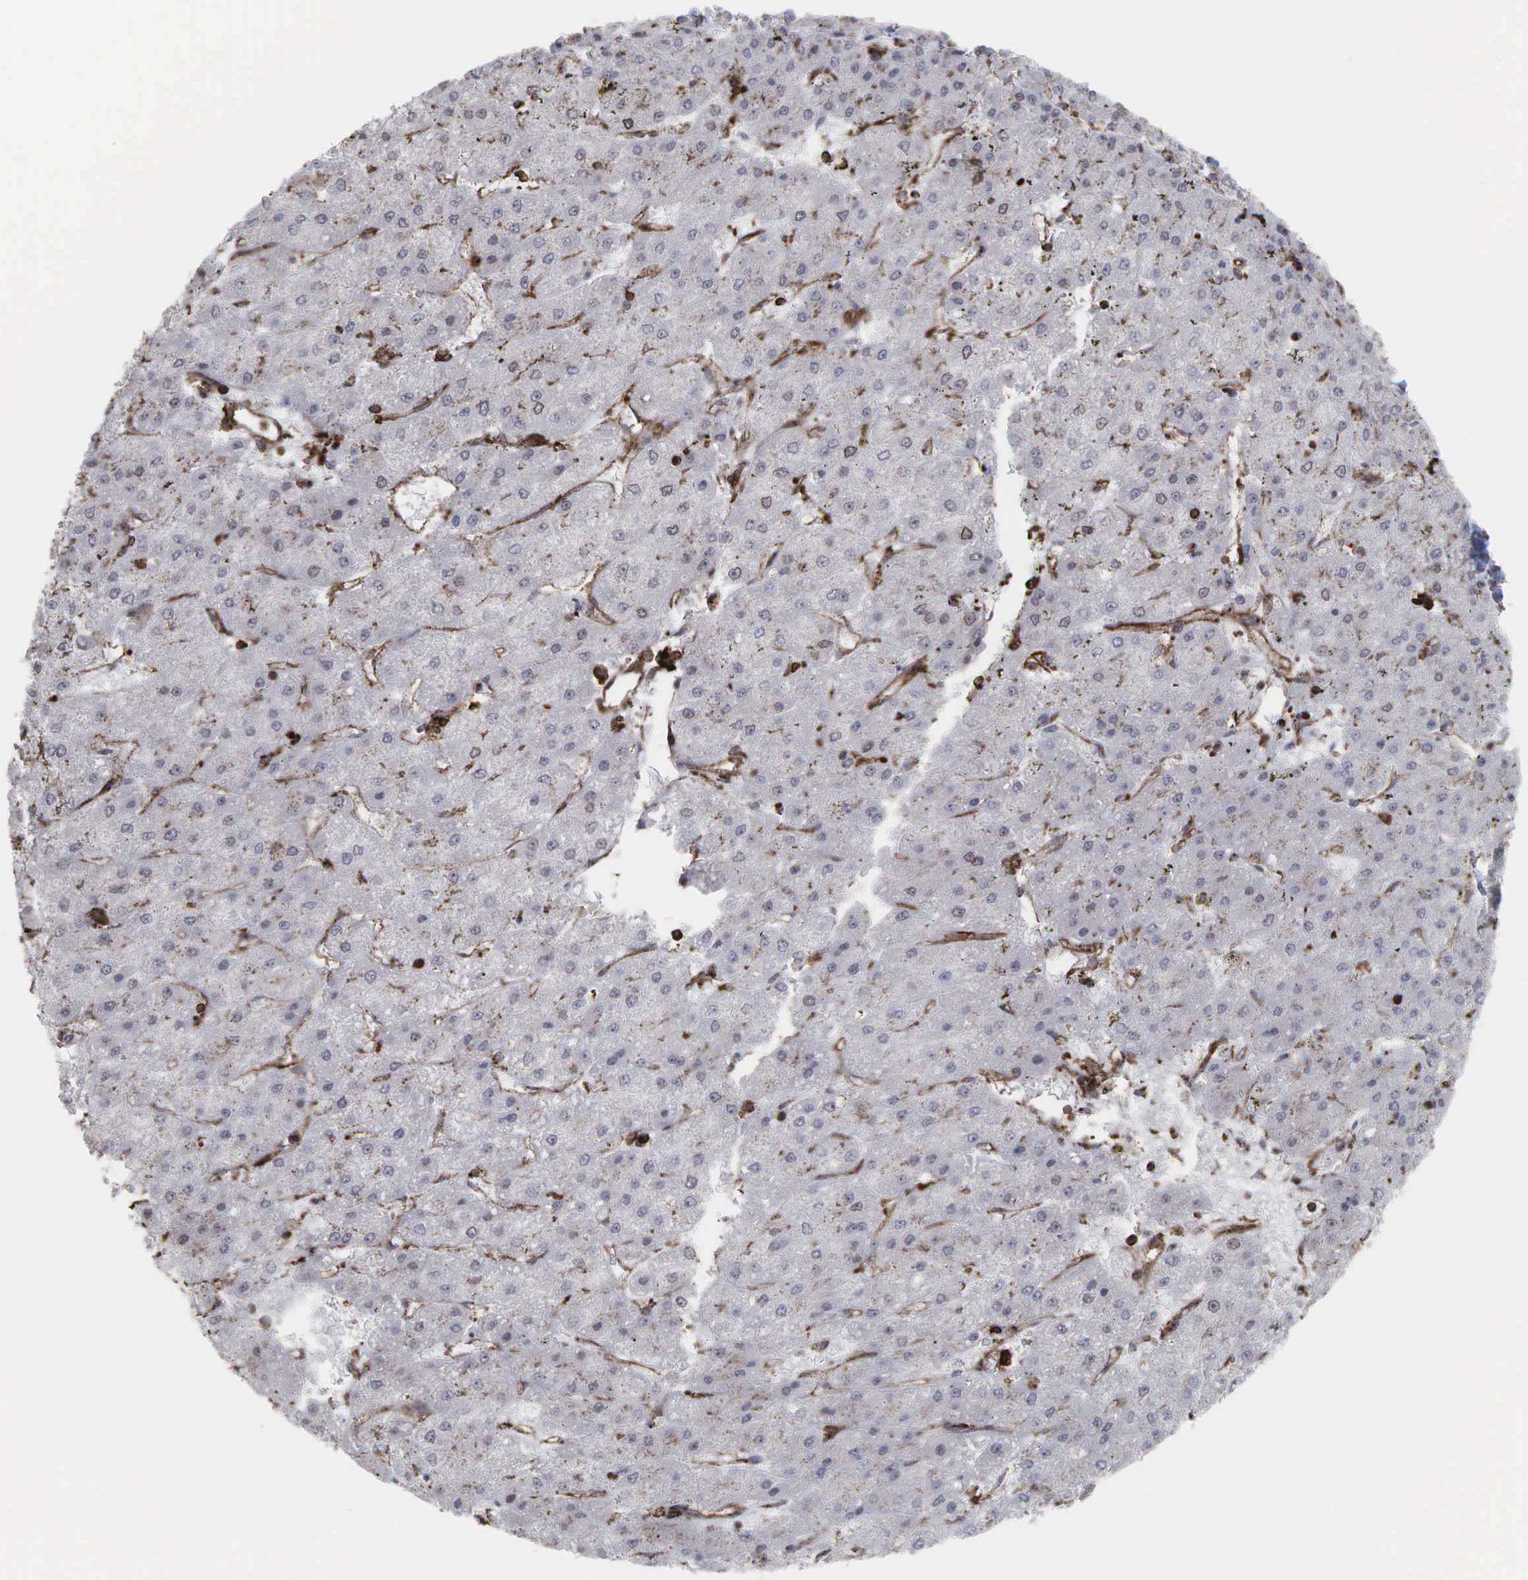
{"staining": {"intensity": "negative", "quantity": "none", "location": "none"}, "tissue": "liver cancer", "cell_type": "Tumor cells", "image_type": "cancer", "snomed": [{"axis": "morphology", "description": "Carcinoma, Hepatocellular, NOS"}, {"axis": "topography", "description": "Liver"}], "caption": "A histopathology image of liver cancer stained for a protein shows no brown staining in tumor cells.", "gene": "GPRASP1", "patient": {"sex": "female", "age": 52}}